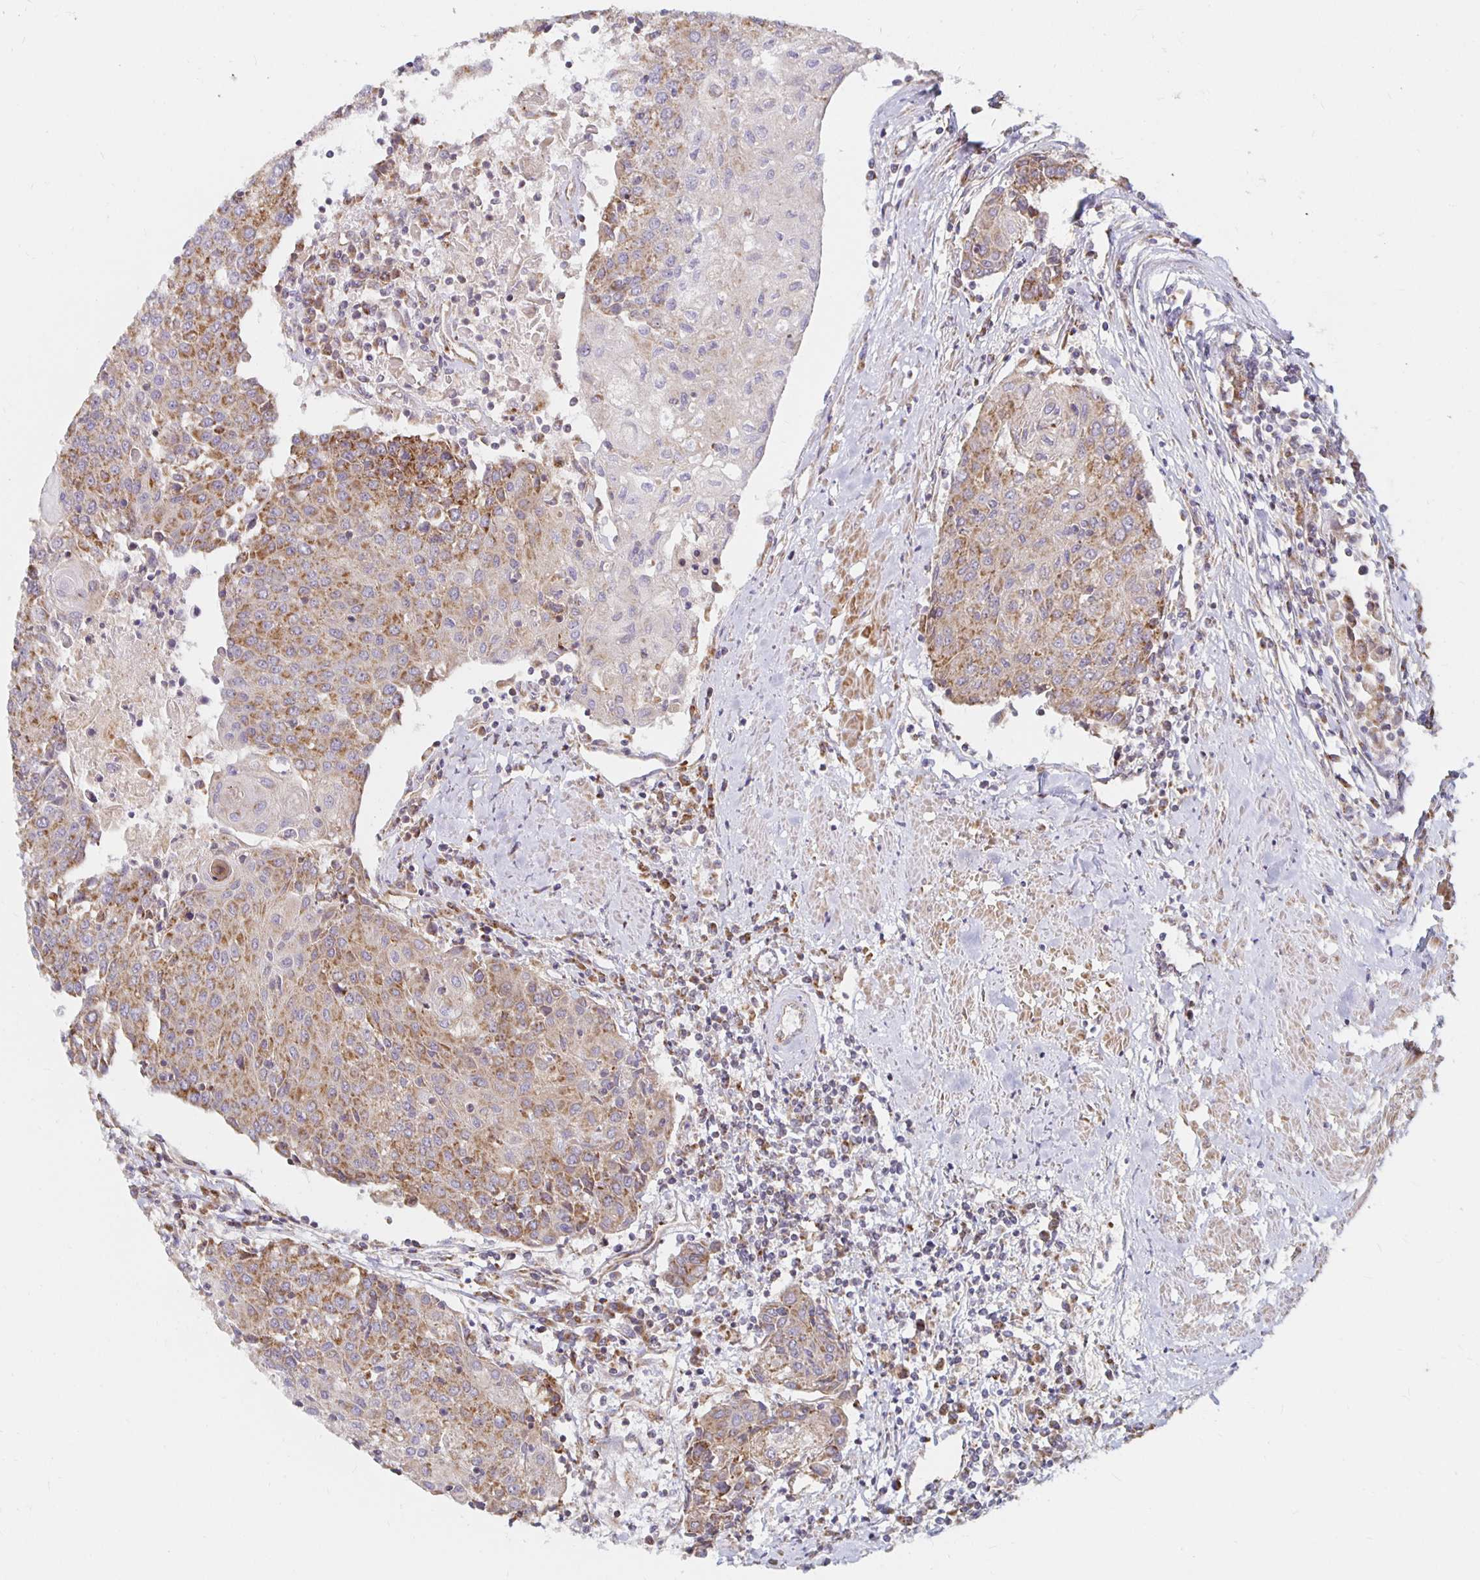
{"staining": {"intensity": "moderate", "quantity": ">75%", "location": "cytoplasmic/membranous"}, "tissue": "urothelial cancer", "cell_type": "Tumor cells", "image_type": "cancer", "snomed": [{"axis": "morphology", "description": "Urothelial carcinoma, High grade"}, {"axis": "topography", "description": "Urinary bladder"}], "caption": "Immunohistochemistry micrograph of urothelial cancer stained for a protein (brown), which reveals medium levels of moderate cytoplasmic/membranous positivity in approximately >75% of tumor cells.", "gene": "MRPL28", "patient": {"sex": "female", "age": 85}}